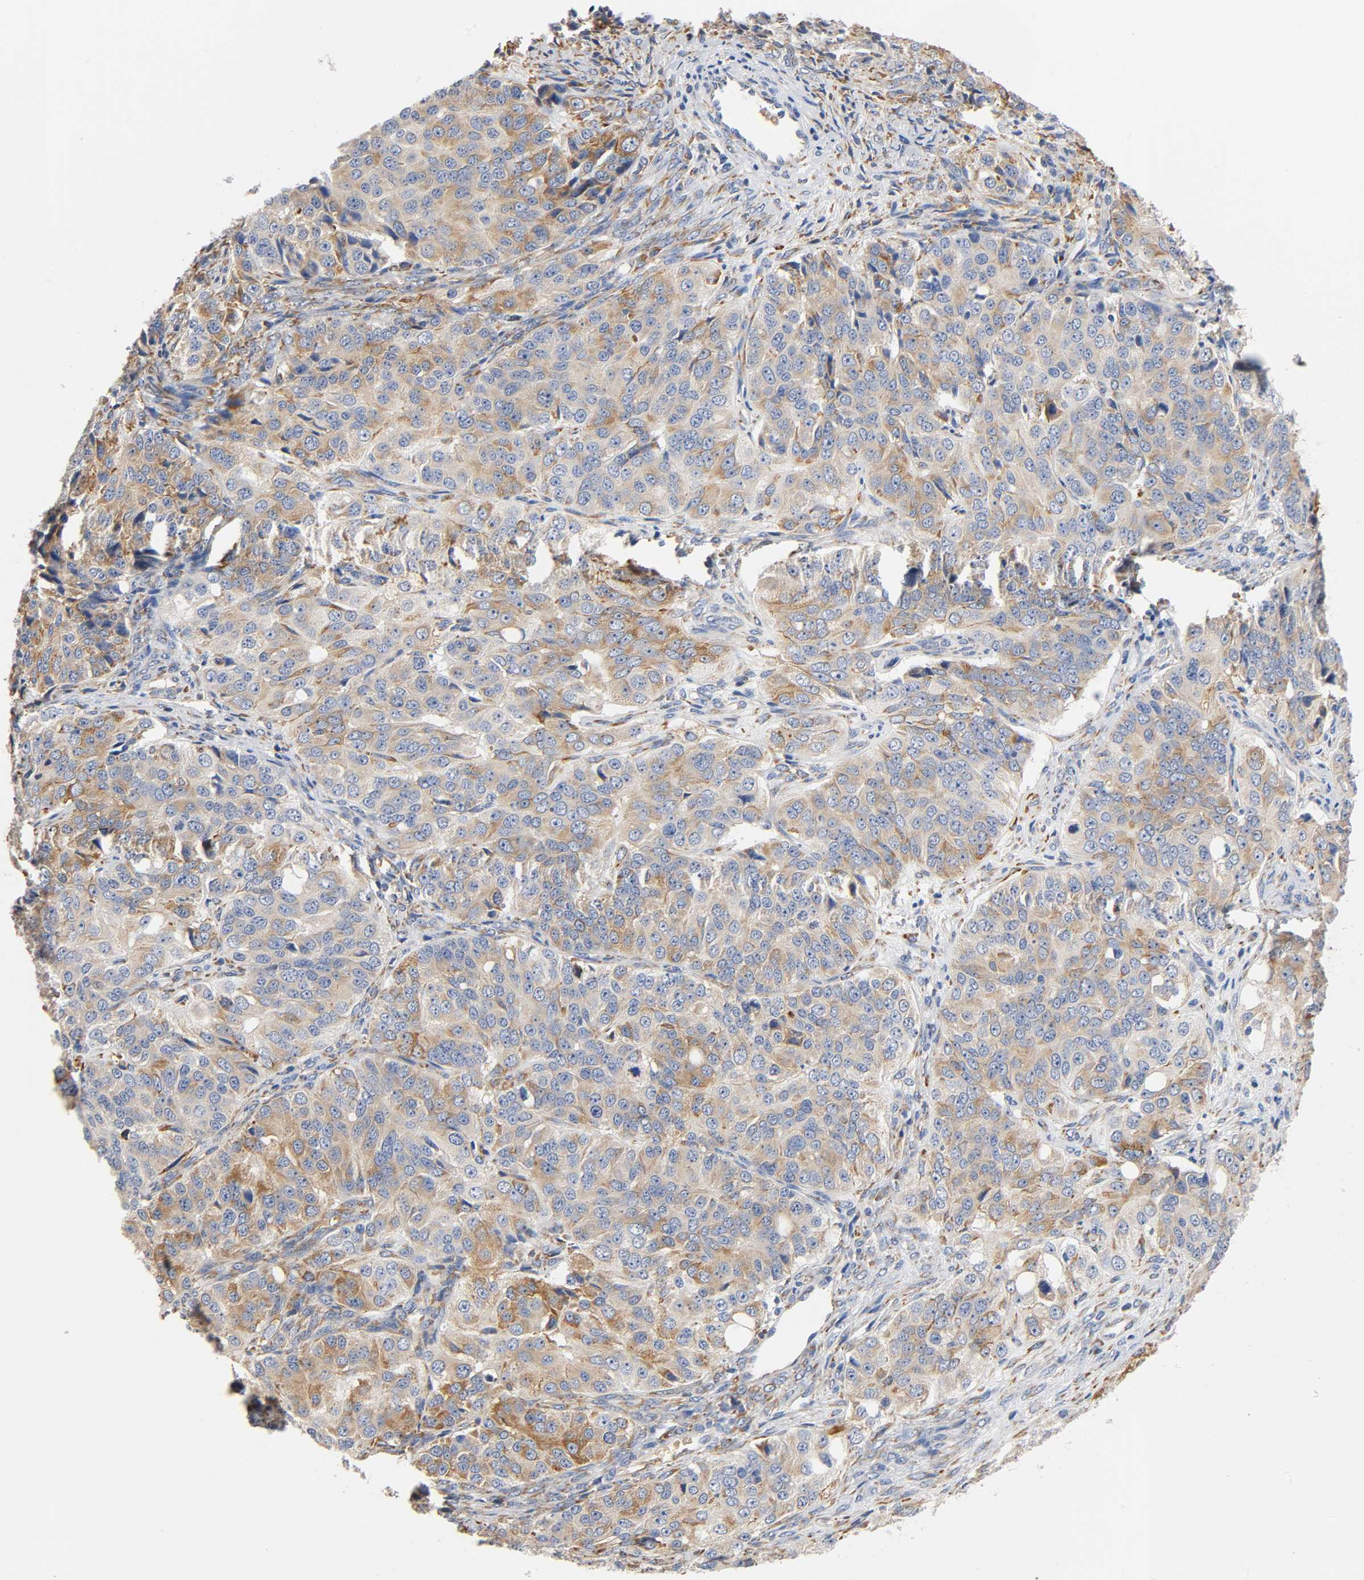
{"staining": {"intensity": "weak", "quantity": ">75%", "location": "cytoplasmic/membranous"}, "tissue": "ovarian cancer", "cell_type": "Tumor cells", "image_type": "cancer", "snomed": [{"axis": "morphology", "description": "Carcinoma, endometroid"}, {"axis": "topography", "description": "Ovary"}], "caption": "Brown immunohistochemical staining in ovarian endometroid carcinoma displays weak cytoplasmic/membranous staining in about >75% of tumor cells.", "gene": "UCKL1", "patient": {"sex": "female", "age": 51}}